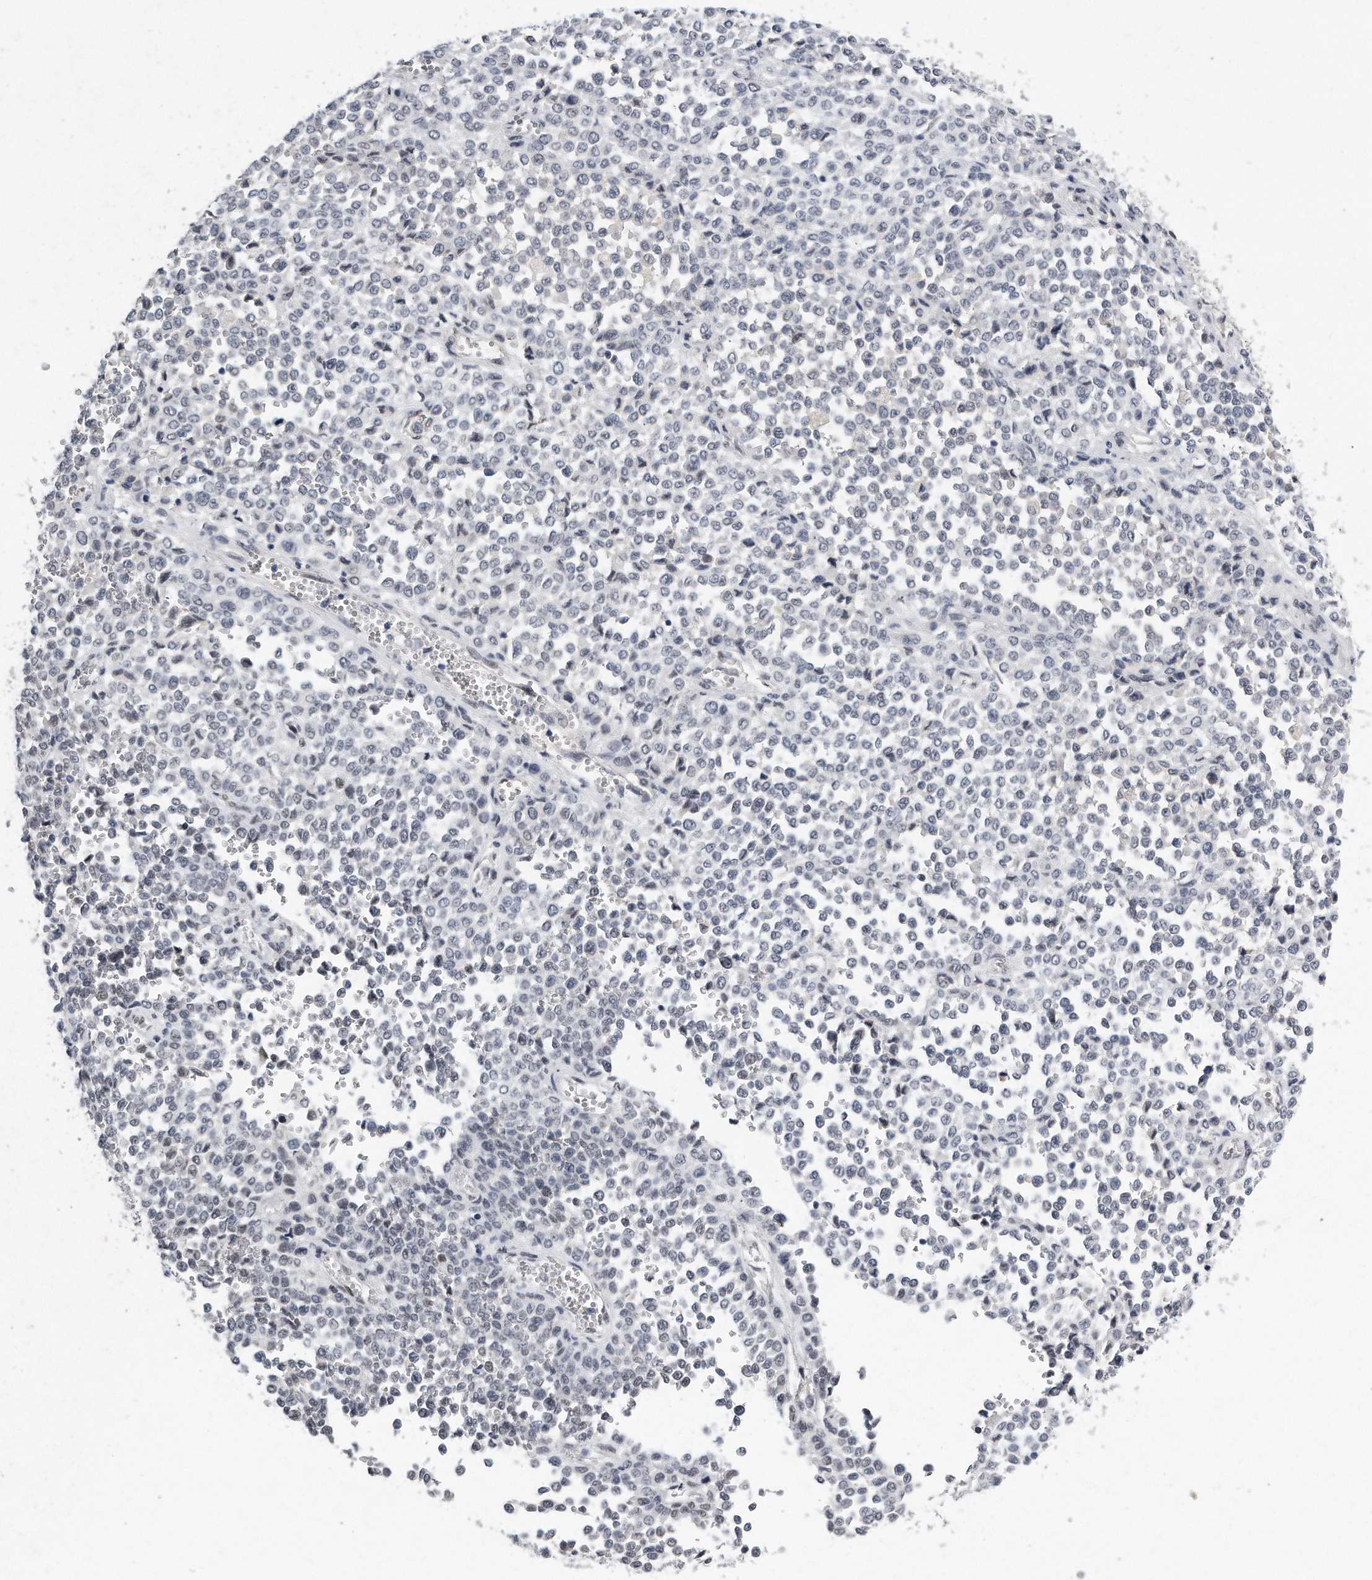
{"staining": {"intensity": "negative", "quantity": "none", "location": "none"}, "tissue": "melanoma", "cell_type": "Tumor cells", "image_type": "cancer", "snomed": [{"axis": "morphology", "description": "Malignant melanoma, Metastatic site"}, {"axis": "topography", "description": "Pancreas"}], "caption": "IHC of human melanoma exhibits no expression in tumor cells.", "gene": "CTBP2", "patient": {"sex": "female", "age": 30}}